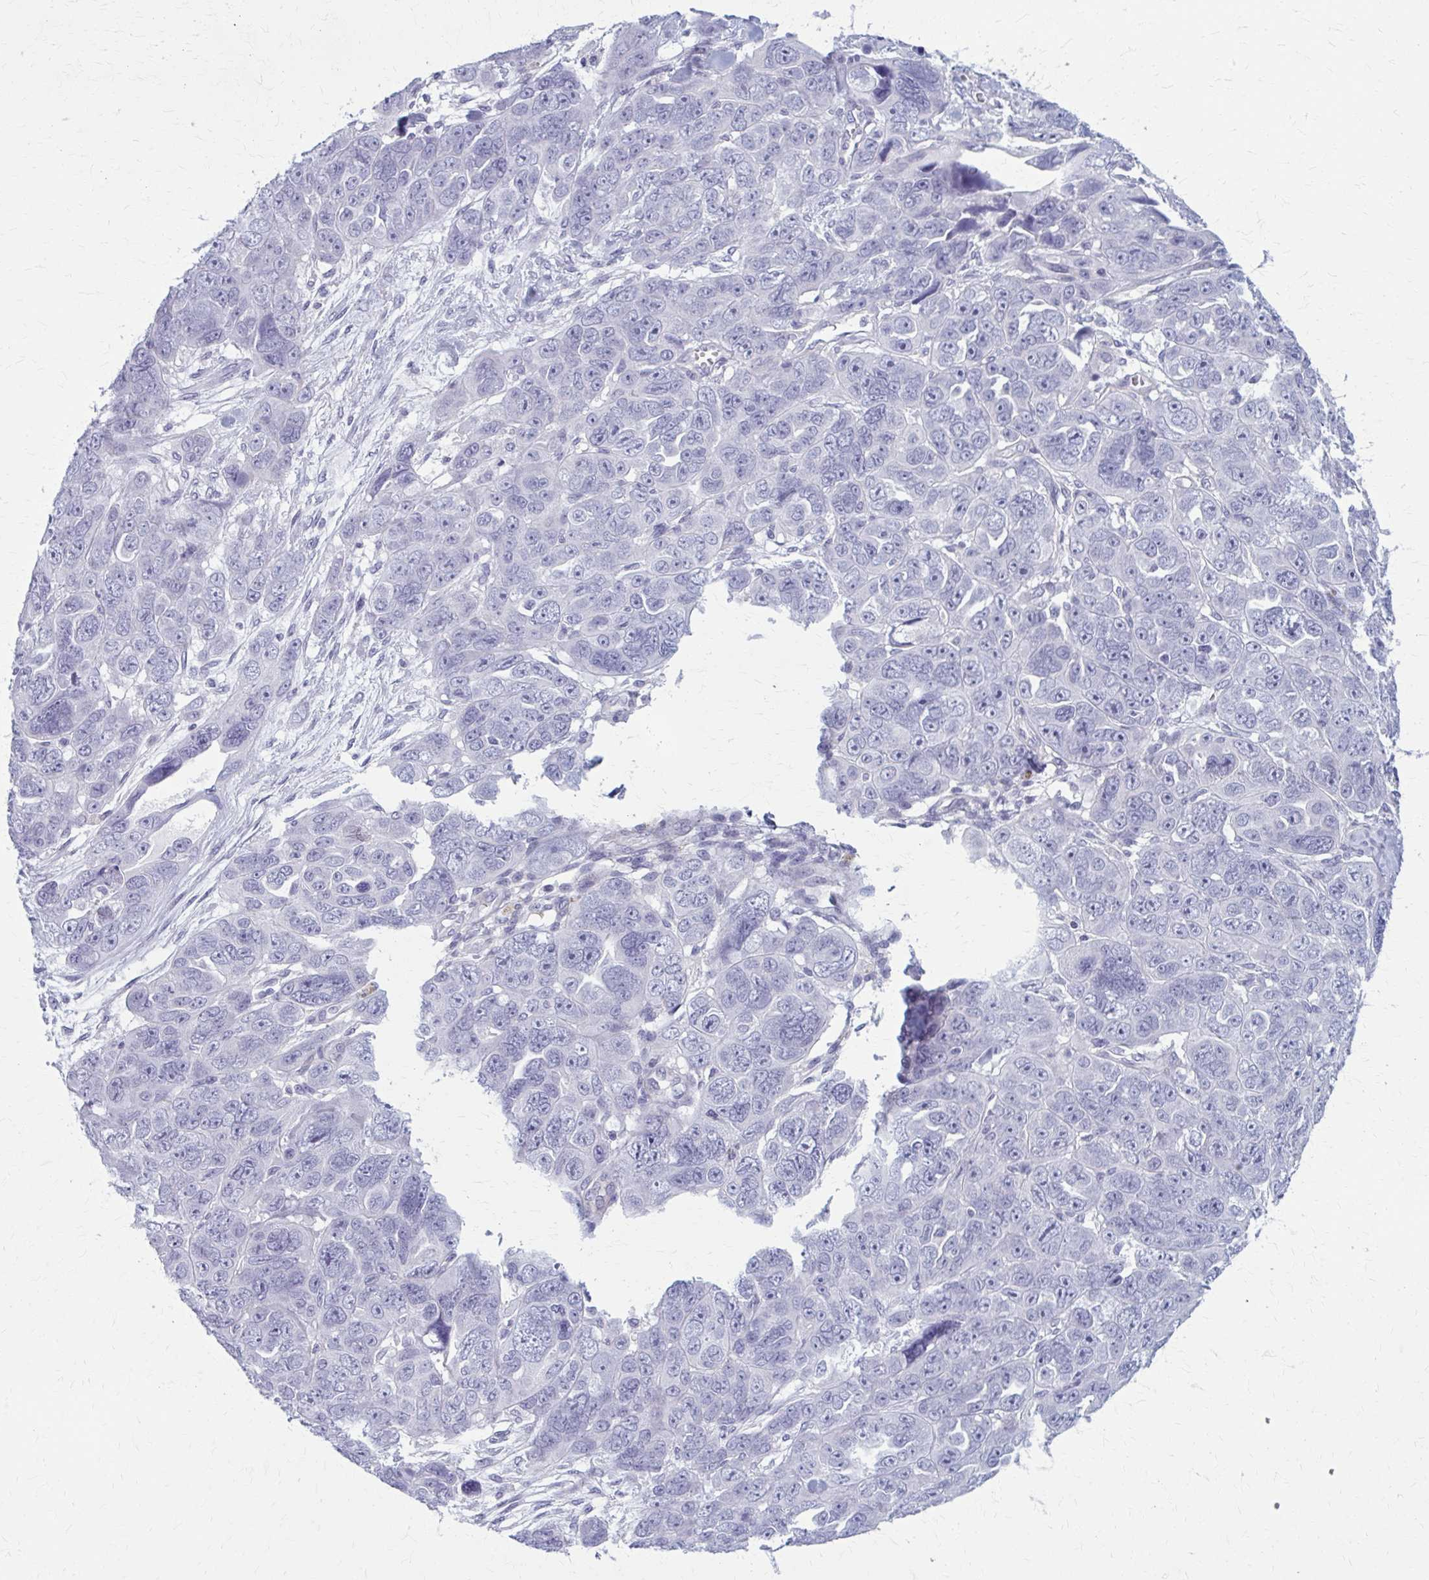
{"staining": {"intensity": "negative", "quantity": "none", "location": "none"}, "tissue": "ovarian cancer", "cell_type": "Tumor cells", "image_type": "cancer", "snomed": [{"axis": "morphology", "description": "Cystadenocarcinoma, serous, NOS"}, {"axis": "topography", "description": "Ovary"}], "caption": "This image is of ovarian serous cystadenocarcinoma stained with IHC to label a protein in brown with the nuclei are counter-stained blue. There is no expression in tumor cells.", "gene": "CASQ2", "patient": {"sex": "female", "age": 63}}